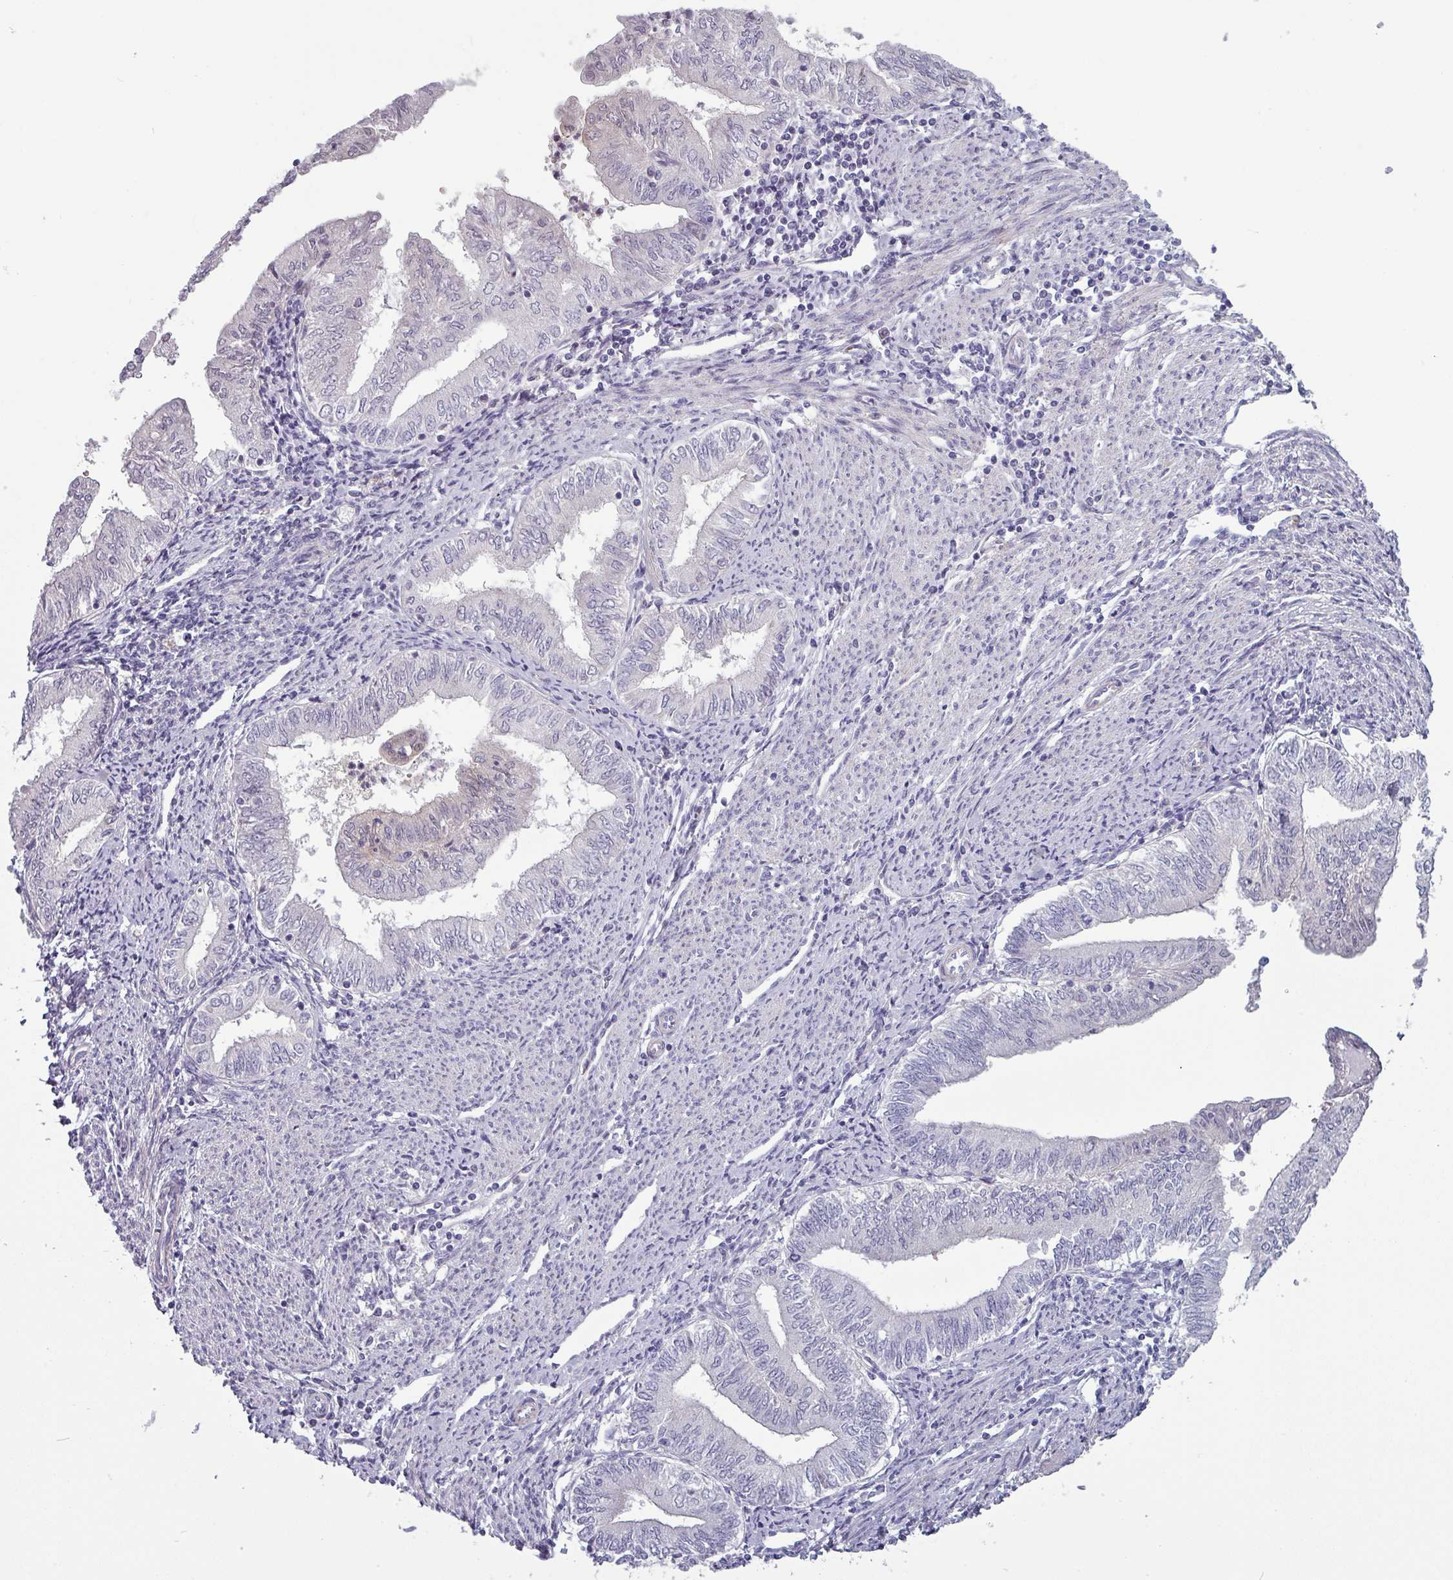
{"staining": {"intensity": "negative", "quantity": "none", "location": "none"}, "tissue": "endometrial cancer", "cell_type": "Tumor cells", "image_type": "cancer", "snomed": [{"axis": "morphology", "description": "Adenocarcinoma, NOS"}, {"axis": "topography", "description": "Endometrium"}], "caption": "A high-resolution histopathology image shows IHC staining of endometrial cancer, which reveals no significant positivity in tumor cells. (Brightfield microscopy of DAB immunohistochemistry at high magnification).", "gene": "PRAMEF12", "patient": {"sex": "female", "age": 66}}